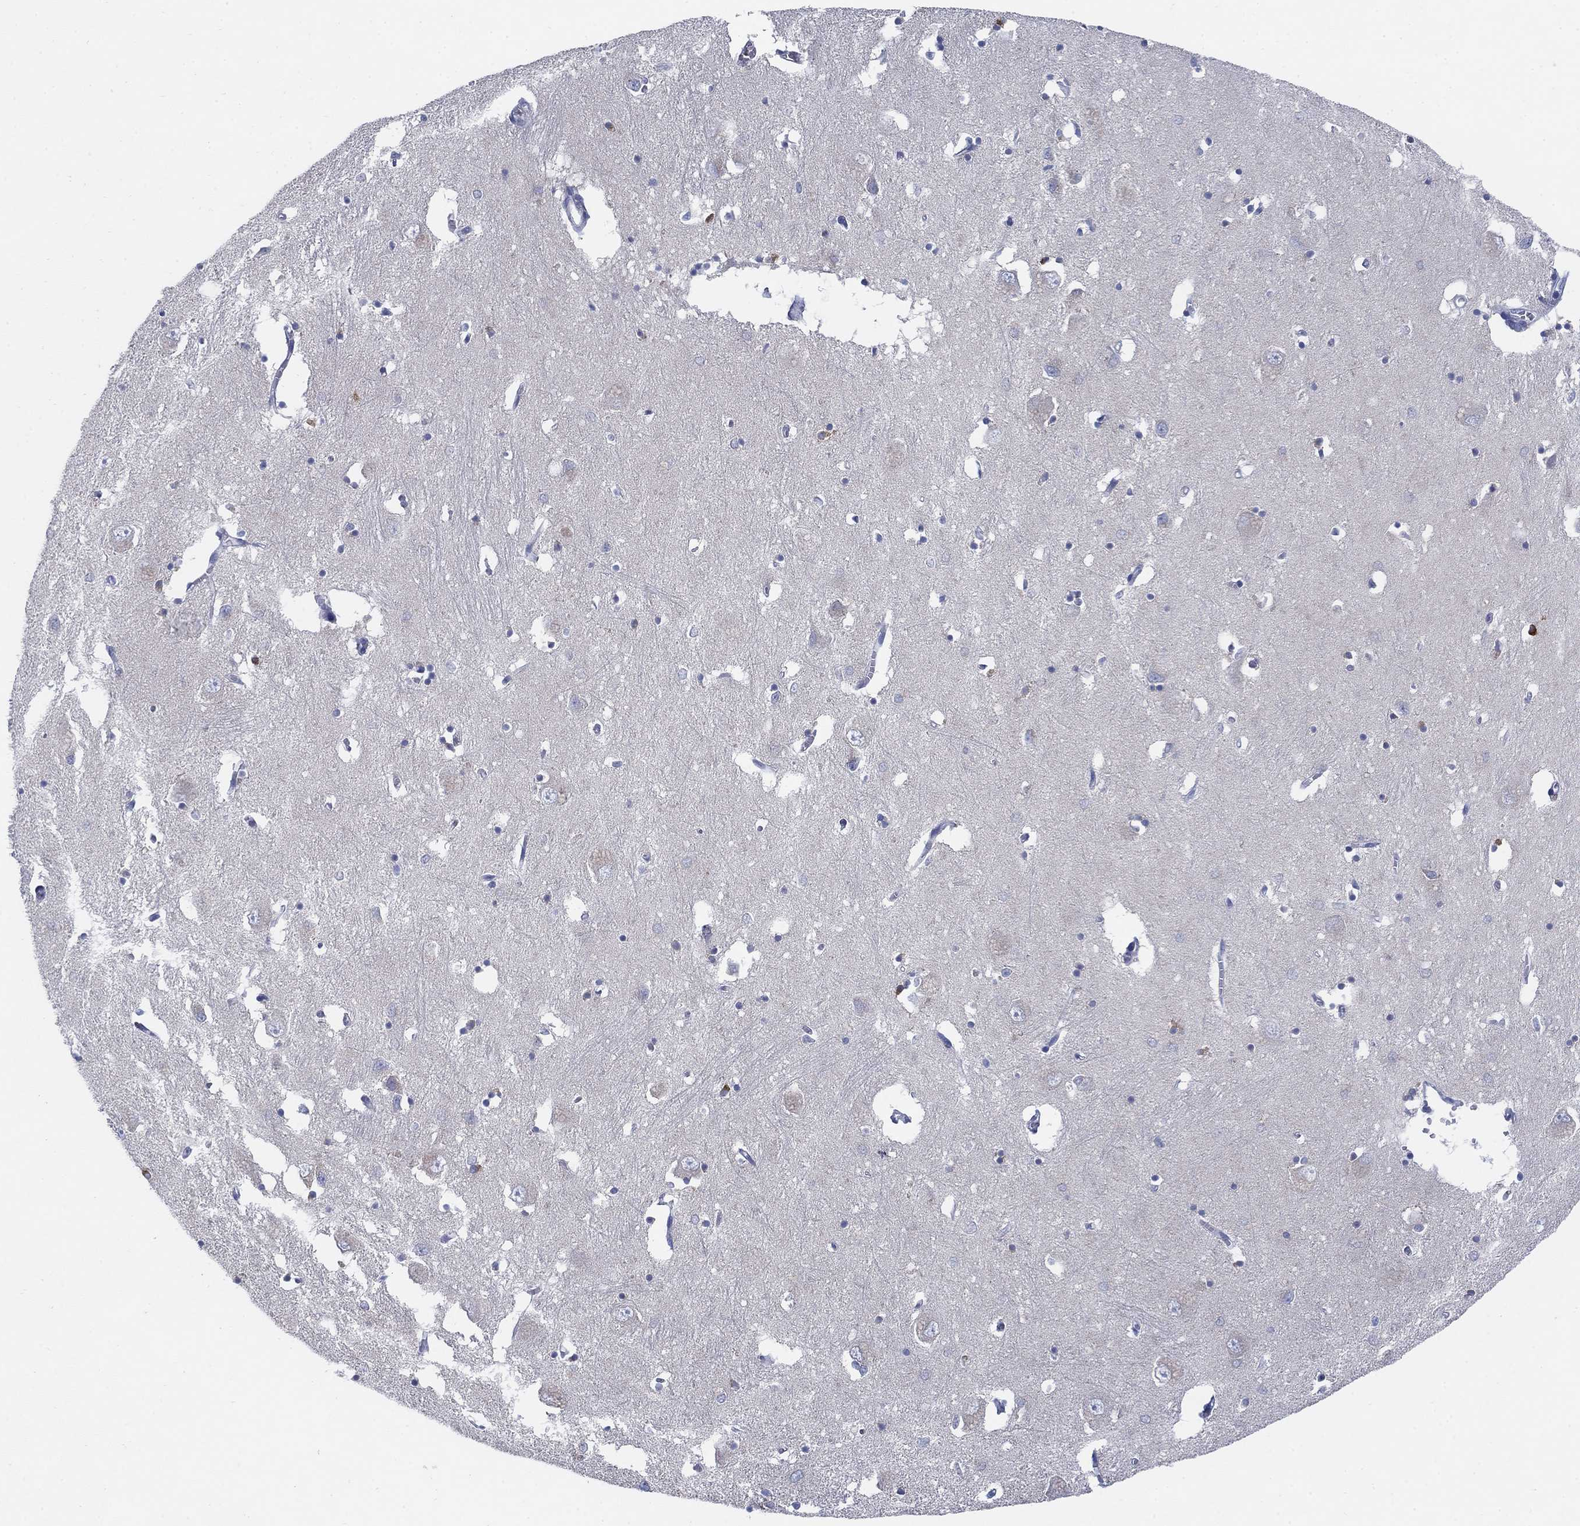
{"staining": {"intensity": "weak", "quantity": "<25%", "location": "cytoplasmic/membranous"}, "tissue": "caudate", "cell_type": "Glial cells", "image_type": "normal", "snomed": [{"axis": "morphology", "description": "Normal tissue, NOS"}, {"axis": "topography", "description": "Lateral ventricle wall"}], "caption": "This is a histopathology image of IHC staining of unremarkable caudate, which shows no positivity in glial cells.", "gene": "SCCPDH", "patient": {"sex": "male", "age": 54}}